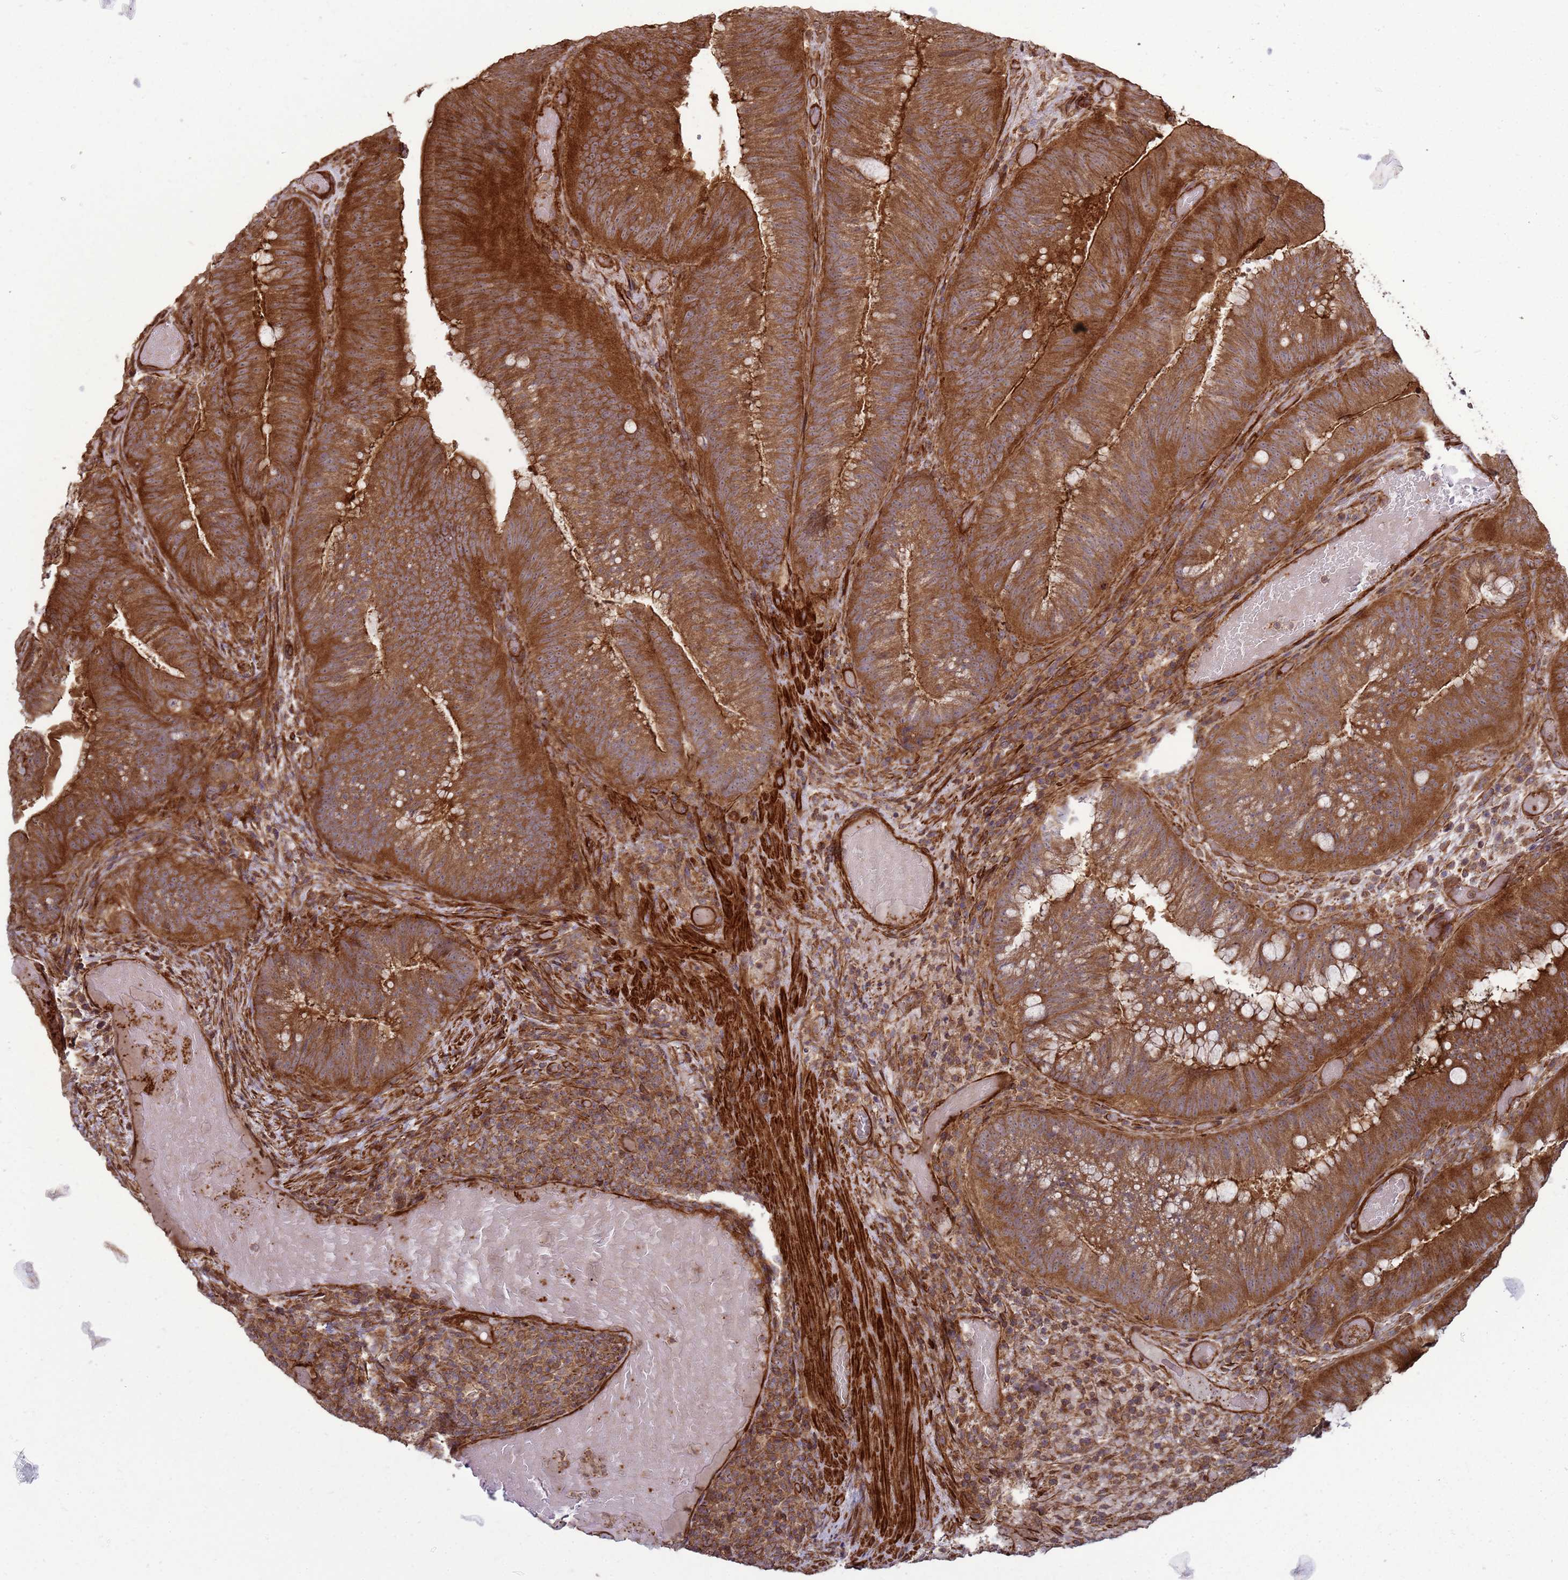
{"staining": {"intensity": "strong", "quantity": ">75%", "location": "cytoplasmic/membranous"}, "tissue": "colorectal cancer", "cell_type": "Tumor cells", "image_type": "cancer", "snomed": [{"axis": "morphology", "description": "Adenocarcinoma, NOS"}, {"axis": "topography", "description": "Colon"}], "caption": "DAB (3,3'-diaminobenzidine) immunohistochemical staining of adenocarcinoma (colorectal) shows strong cytoplasmic/membranous protein positivity in about >75% of tumor cells.", "gene": "CNOT1", "patient": {"sex": "female", "age": 43}}